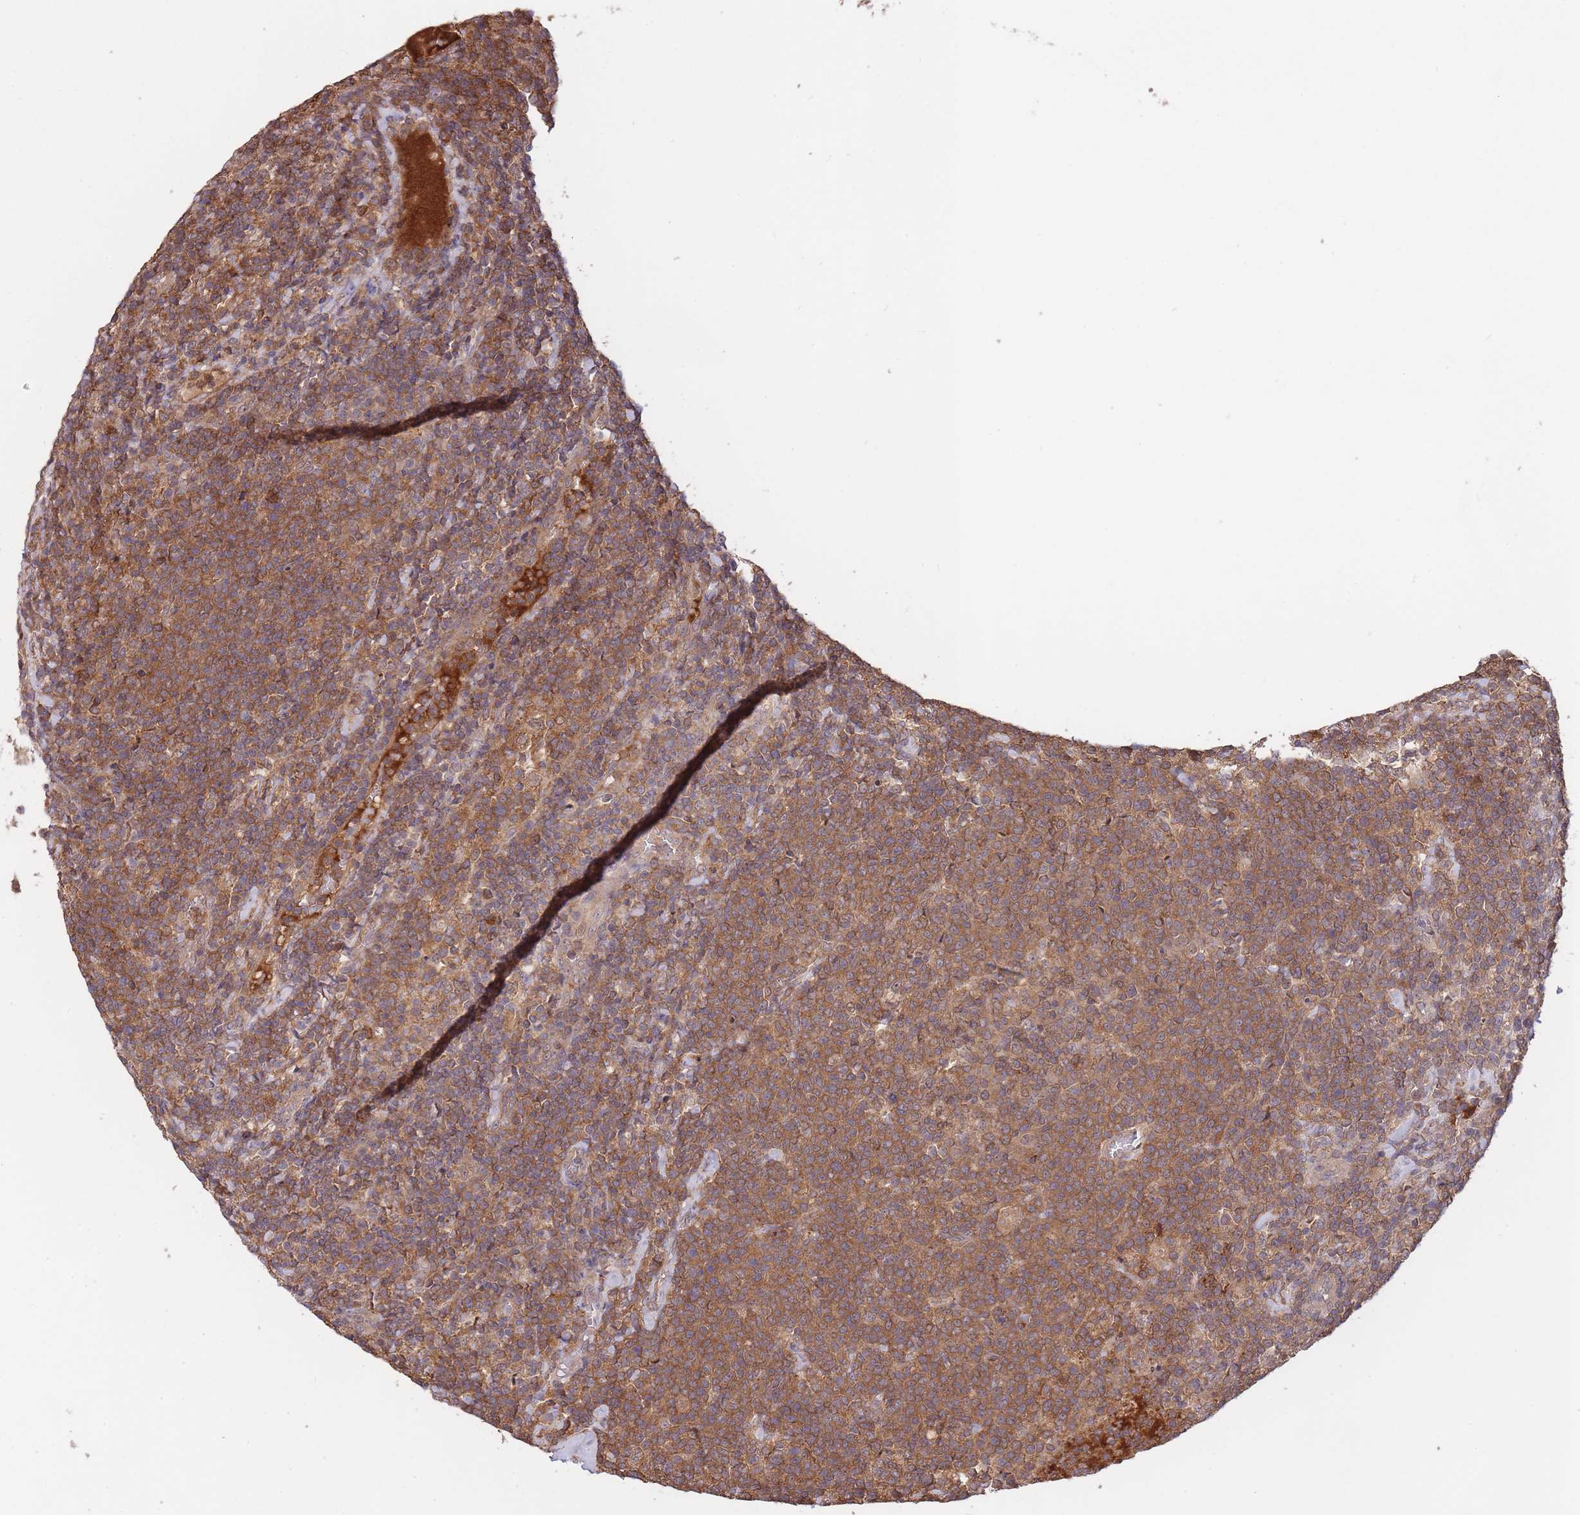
{"staining": {"intensity": "moderate", "quantity": ">75%", "location": "cytoplasmic/membranous"}, "tissue": "lymphoma", "cell_type": "Tumor cells", "image_type": "cancer", "snomed": [{"axis": "morphology", "description": "Malignant lymphoma, non-Hodgkin's type, High grade"}, {"axis": "topography", "description": "Lymph node"}], "caption": "This is an image of immunohistochemistry staining of high-grade malignant lymphoma, non-Hodgkin's type, which shows moderate positivity in the cytoplasmic/membranous of tumor cells.", "gene": "ZNF304", "patient": {"sex": "male", "age": 61}}